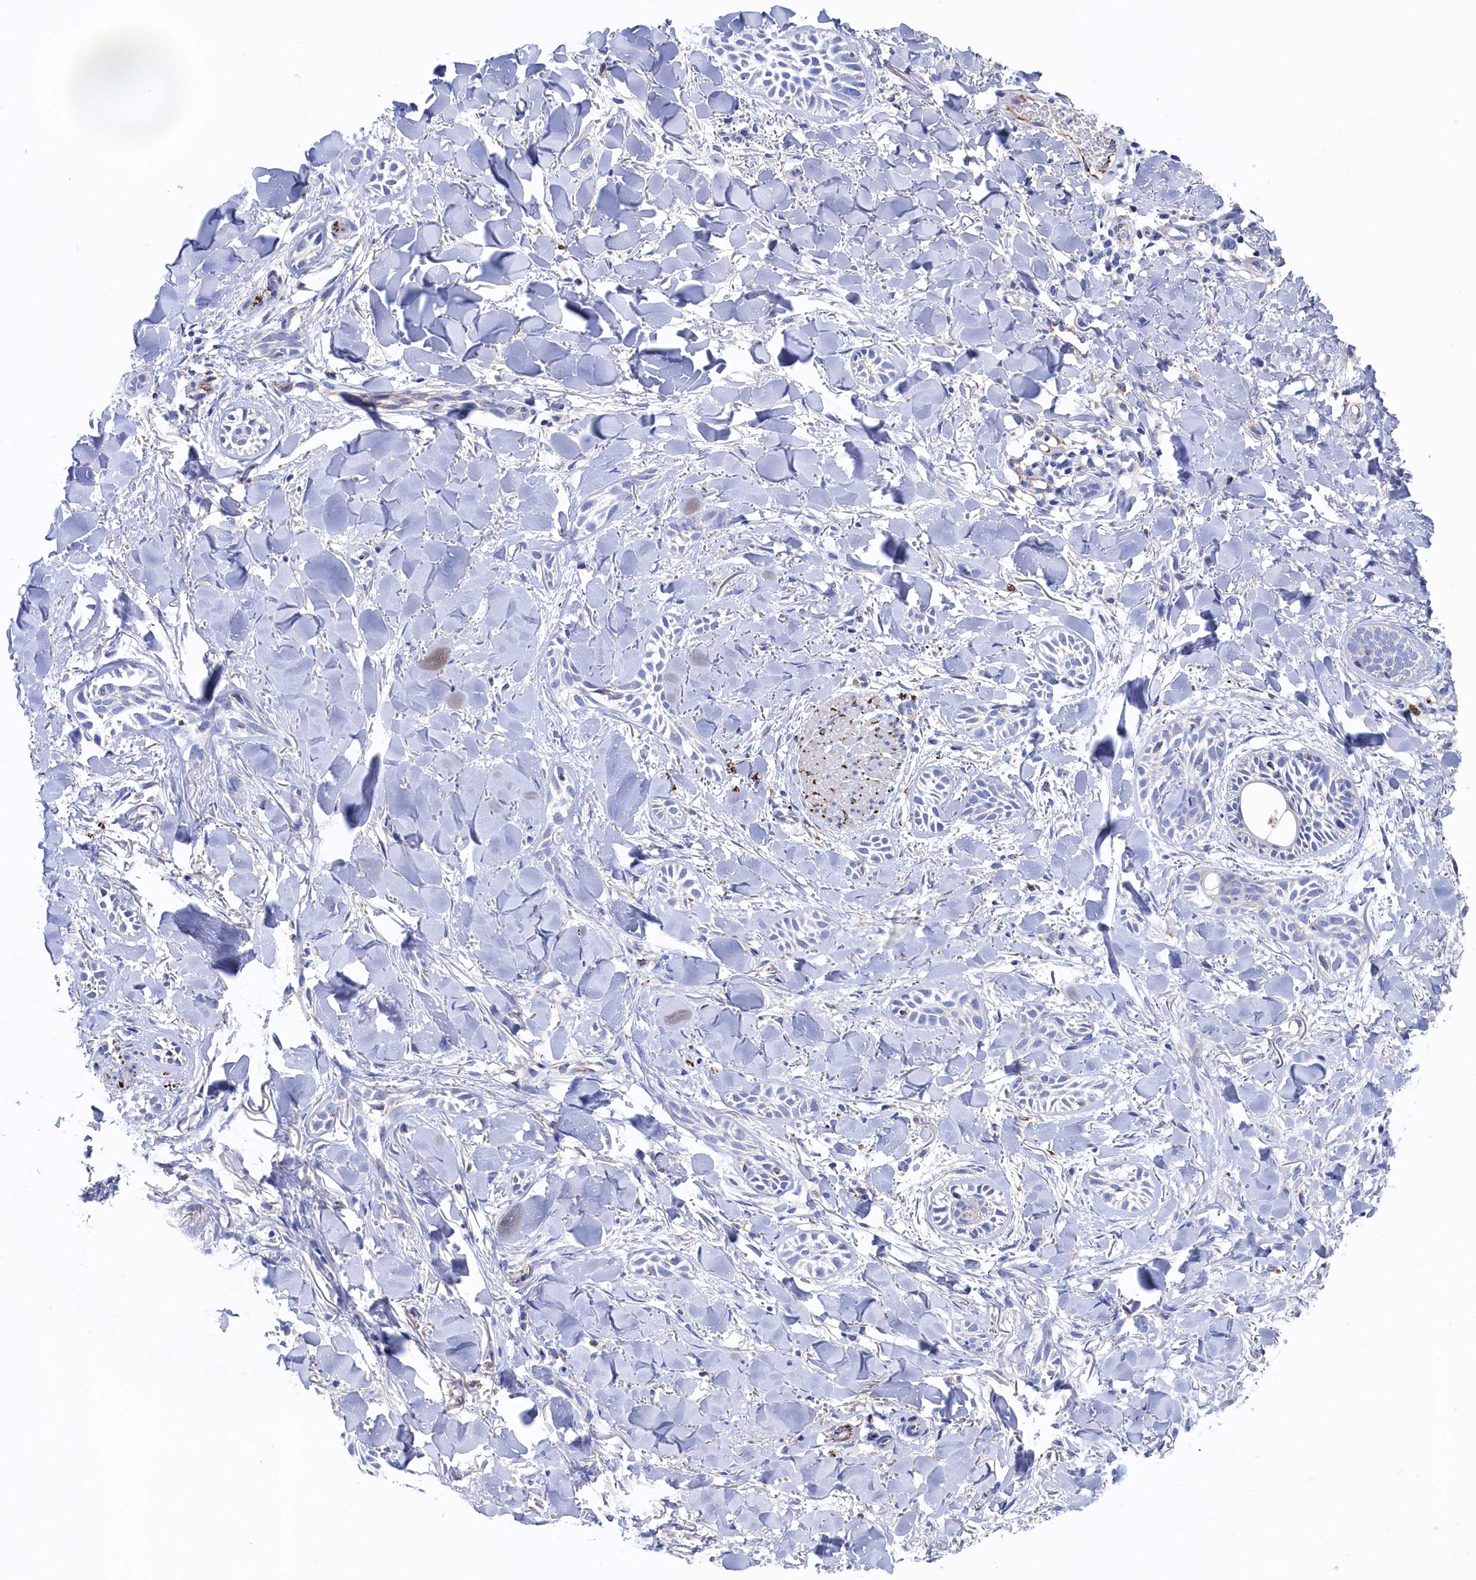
{"staining": {"intensity": "negative", "quantity": "none", "location": "none"}, "tissue": "skin cancer", "cell_type": "Tumor cells", "image_type": "cancer", "snomed": [{"axis": "morphology", "description": "Basal cell carcinoma"}, {"axis": "topography", "description": "Skin"}], "caption": "Immunohistochemistry (IHC) photomicrograph of neoplastic tissue: skin cancer (basal cell carcinoma) stained with DAB (3,3'-diaminobenzidine) displays no significant protein expression in tumor cells.", "gene": "C12orf73", "patient": {"sex": "female", "age": 59}}